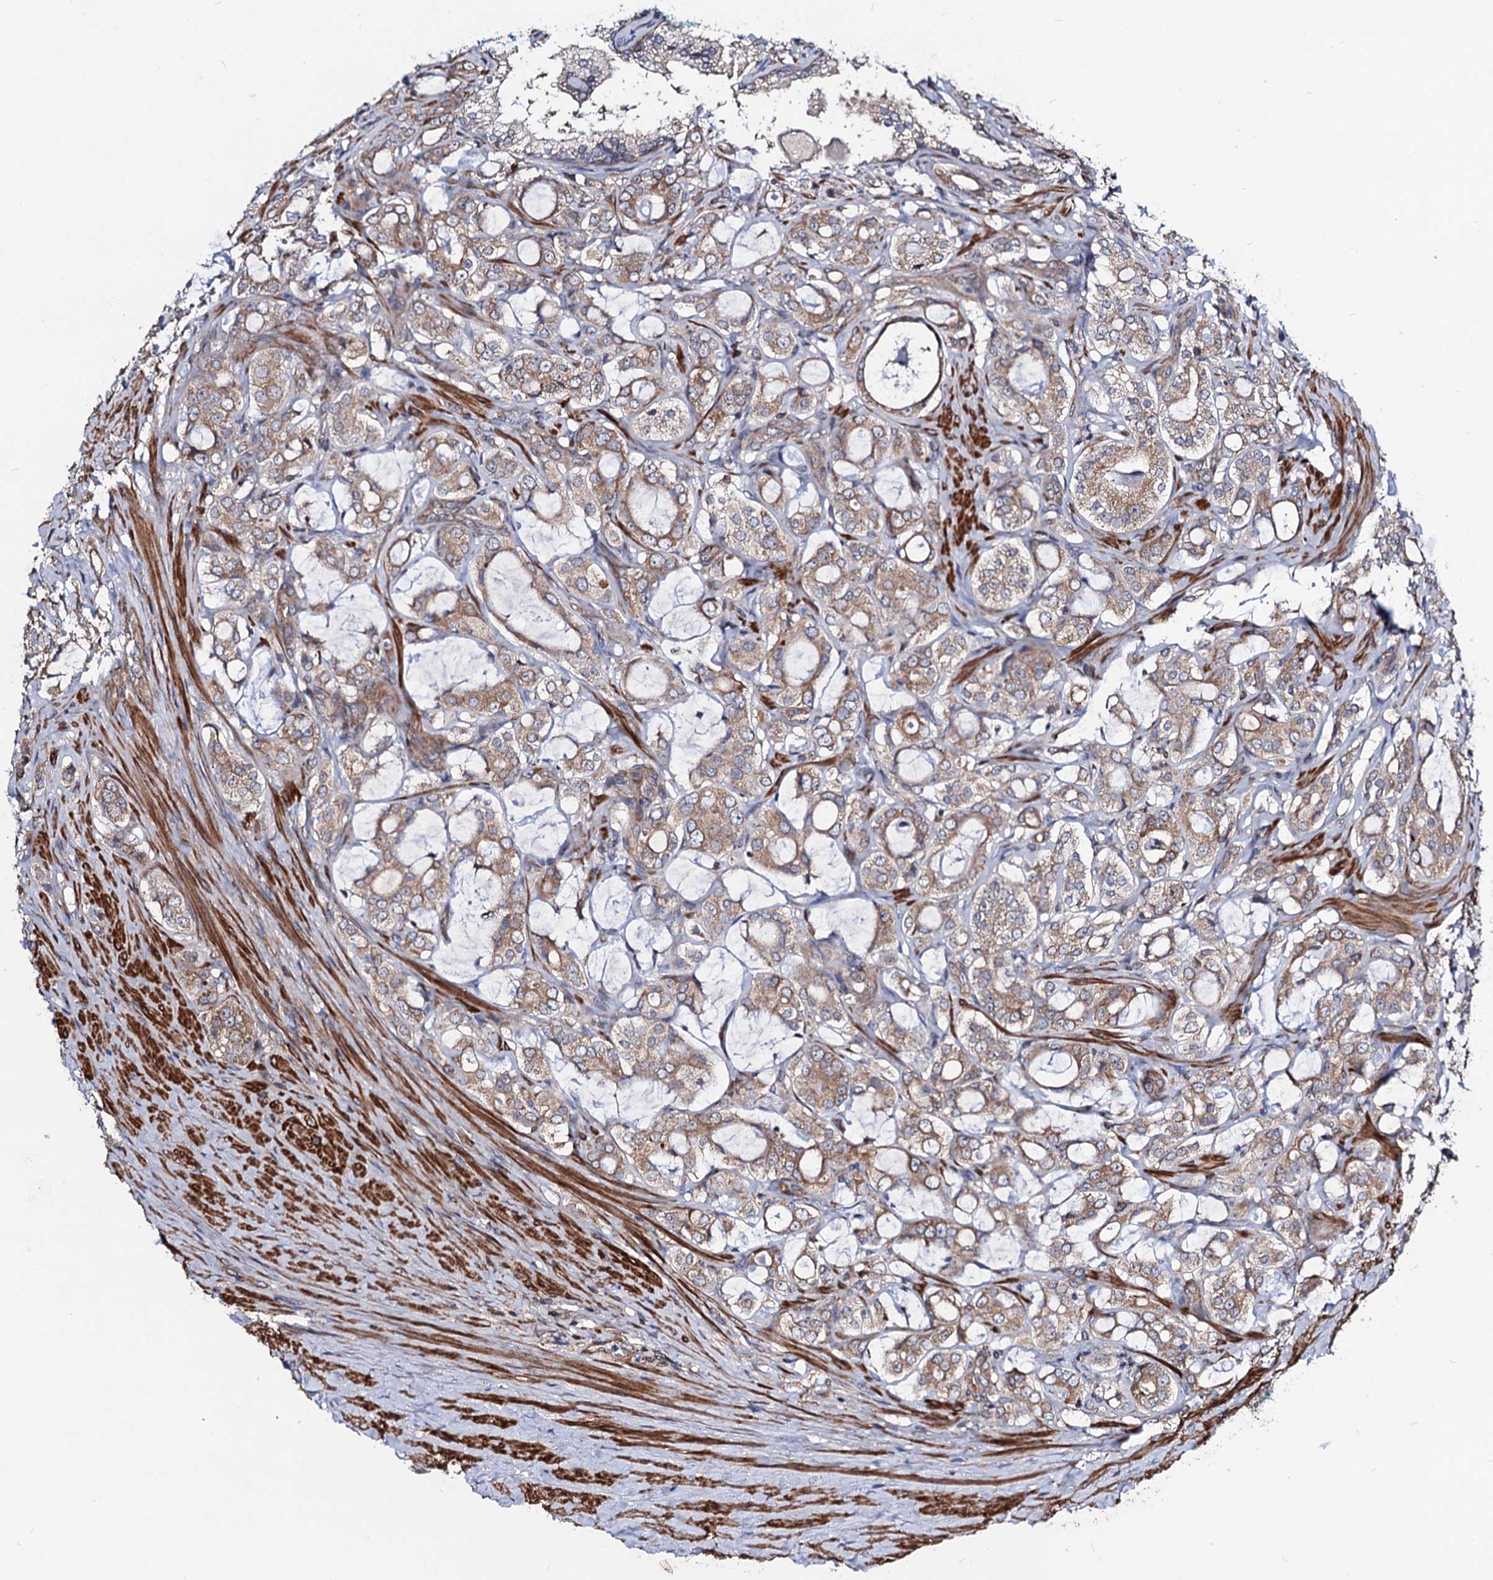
{"staining": {"intensity": "moderate", "quantity": ">75%", "location": "cytoplasmic/membranous"}, "tissue": "prostate cancer", "cell_type": "Tumor cells", "image_type": "cancer", "snomed": [{"axis": "morphology", "description": "Adenocarcinoma, High grade"}, {"axis": "topography", "description": "Prostate"}], "caption": "The image demonstrates a brown stain indicating the presence of a protein in the cytoplasmic/membranous of tumor cells in prostate cancer.", "gene": "DYDC1", "patient": {"sex": "male", "age": 63}}